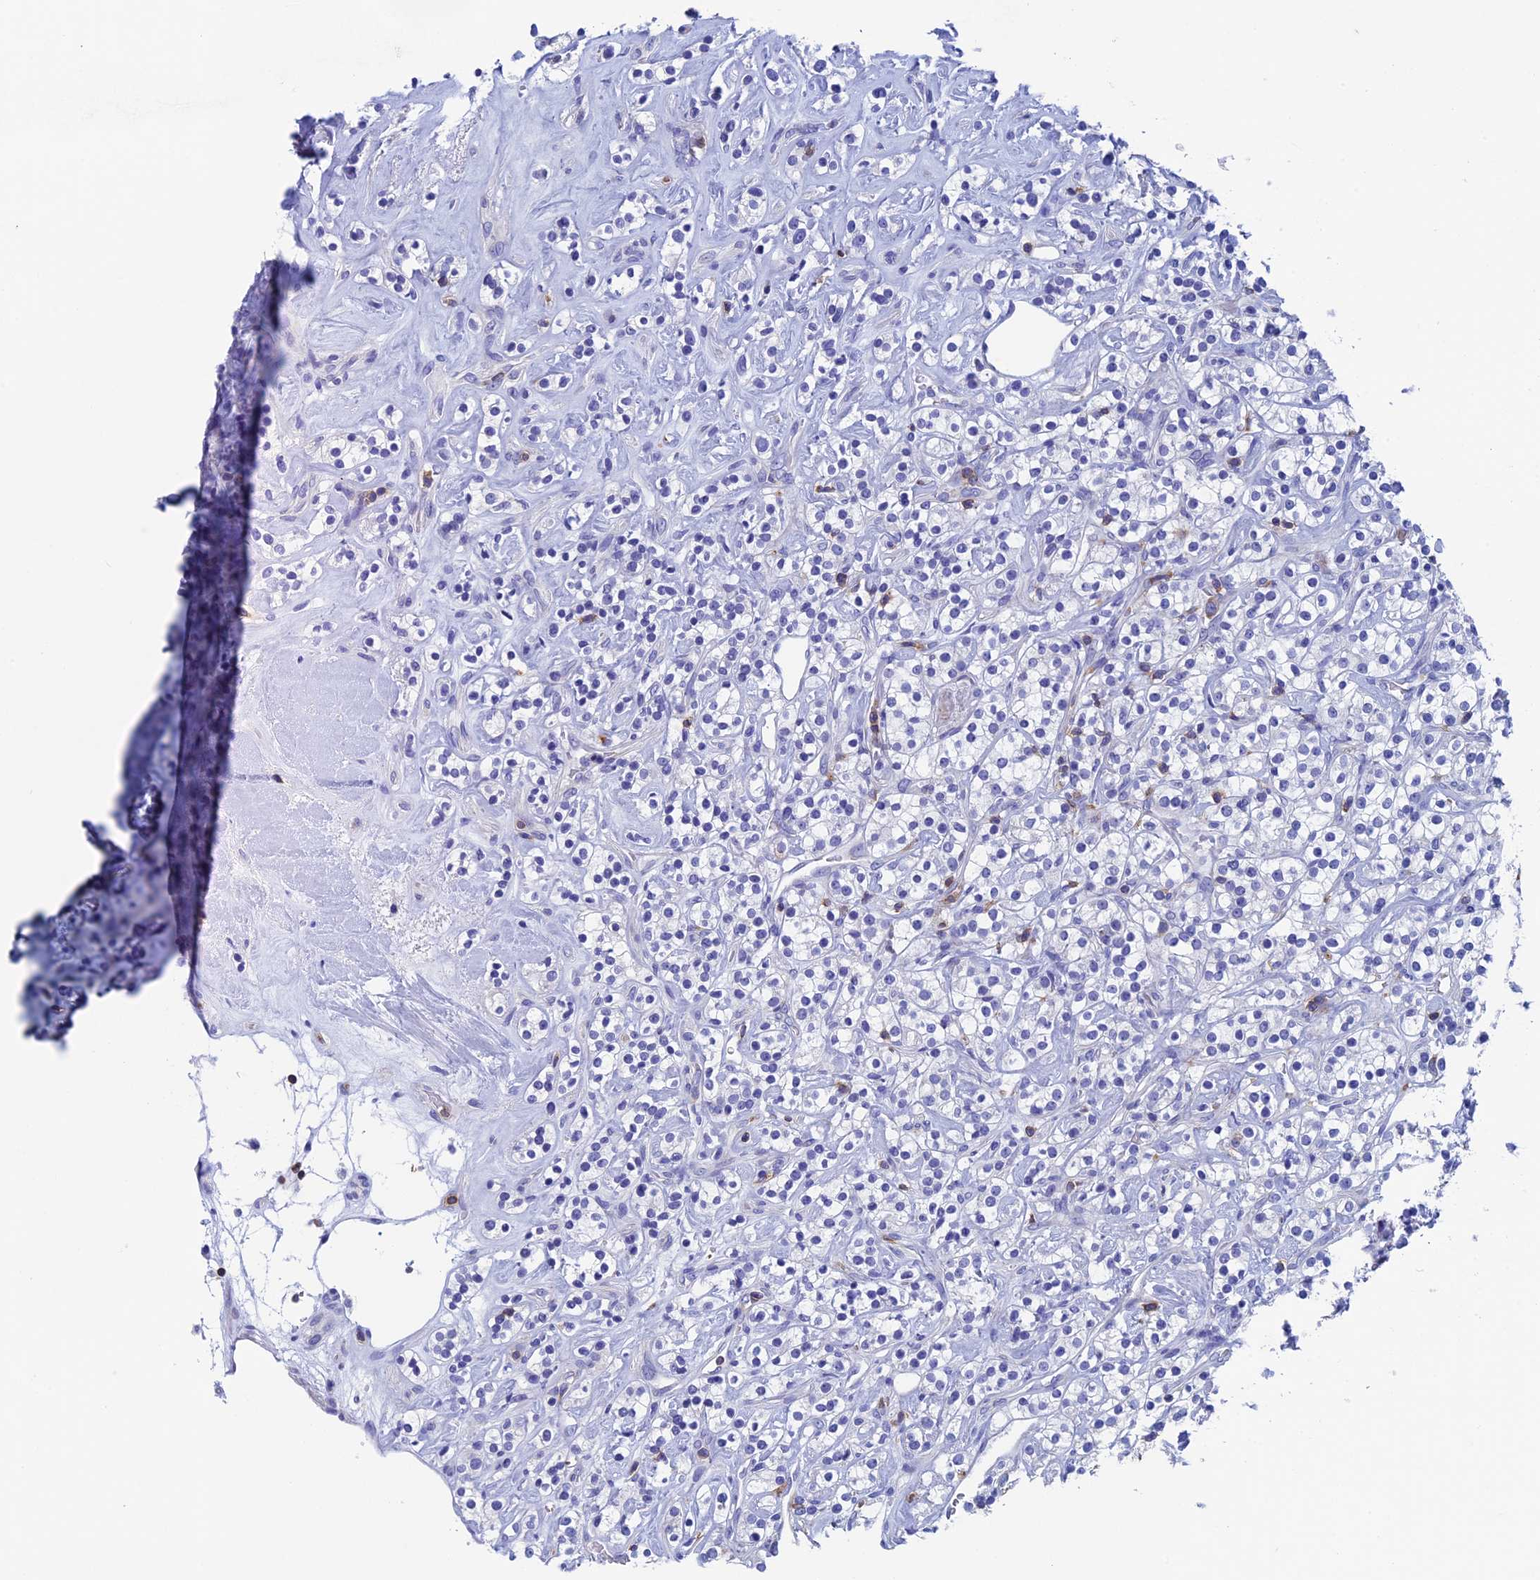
{"staining": {"intensity": "negative", "quantity": "none", "location": "none"}, "tissue": "renal cancer", "cell_type": "Tumor cells", "image_type": "cancer", "snomed": [{"axis": "morphology", "description": "Adenocarcinoma, NOS"}, {"axis": "topography", "description": "Kidney"}], "caption": "A high-resolution histopathology image shows immunohistochemistry (IHC) staining of renal adenocarcinoma, which exhibits no significant staining in tumor cells.", "gene": "SEPTIN1", "patient": {"sex": "male", "age": 77}}